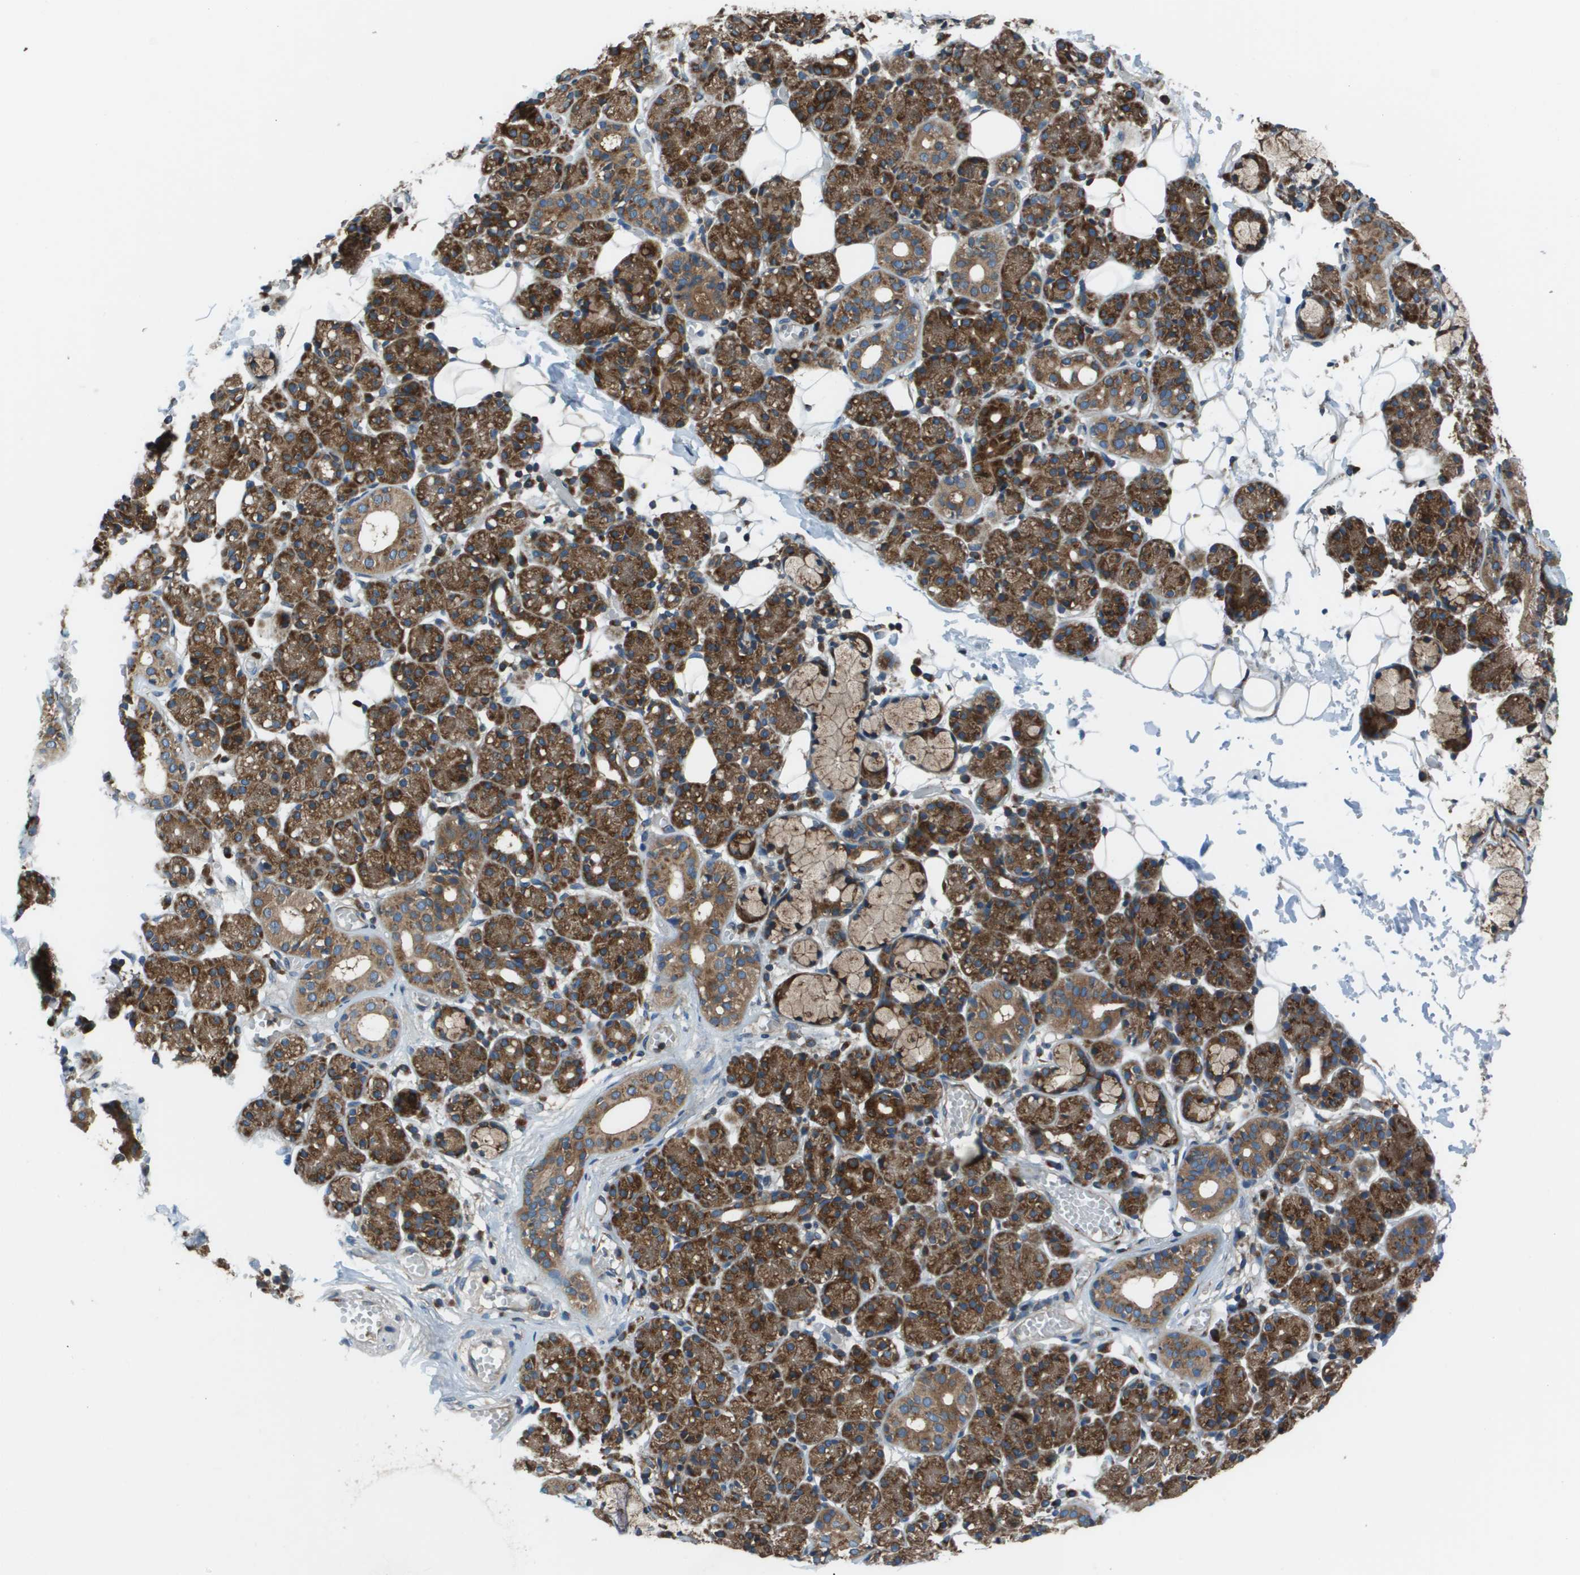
{"staining": {"intensity": "strong", "quantity": "25%-75%", "location": "cytoplasmic/membranous"}, "tissue": "salivary gland", "cell_type": "Glandular cells", "image_type": "normal", "snomed": [{"axis": "morphology", "description": "Normal tissue, NOS"}, {"axis": "topography", "description": "Salivary gland"}], "caption": "Benign salivary gland was stained to show a protein in brown. There is high levels of strong cytoplasmic/membranous staining in about 25%-75% of glandular cells.", "gene": "ARFGAP2", "patient": {"sex": "male", "age": 63}}